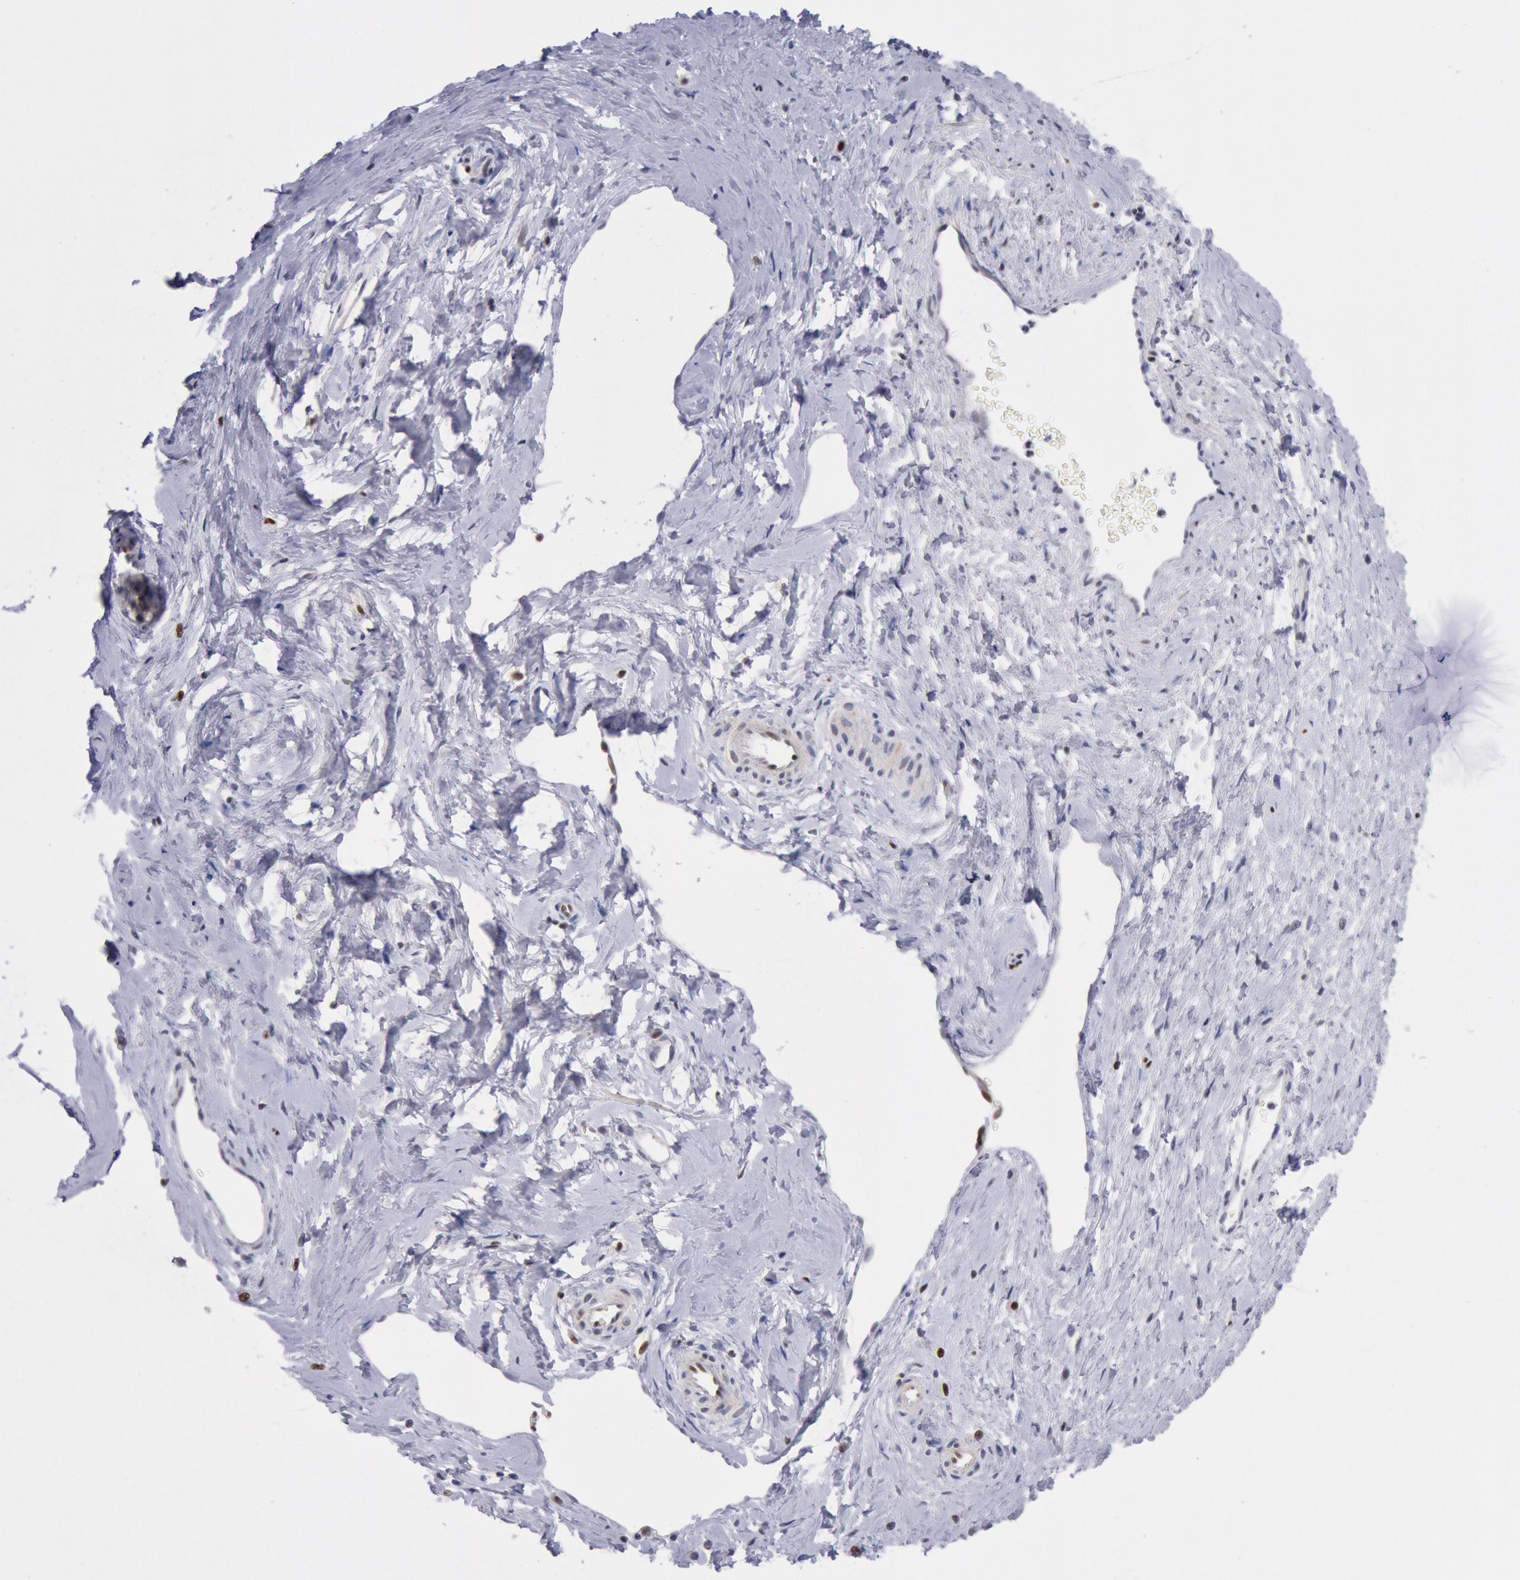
{"staining": {"intensity": "moderate", "quantity": ">75%", "location": "nuclear"}, "tissue": "cervix", "cell_type": "Glandular cells", "image_type": "normal", "snomed": [{"axis": "morphology", "description": "Normal tissue, NOS"}, {"axis": "topography", "description": "Cervix"}], "caption": "Glandular cells demonstrate moderate nuclear expression in about >75% of cells in unremarkable cervix.", "gene": "RPS6KA5", "patient": {"sex": "female", "age": 40}}